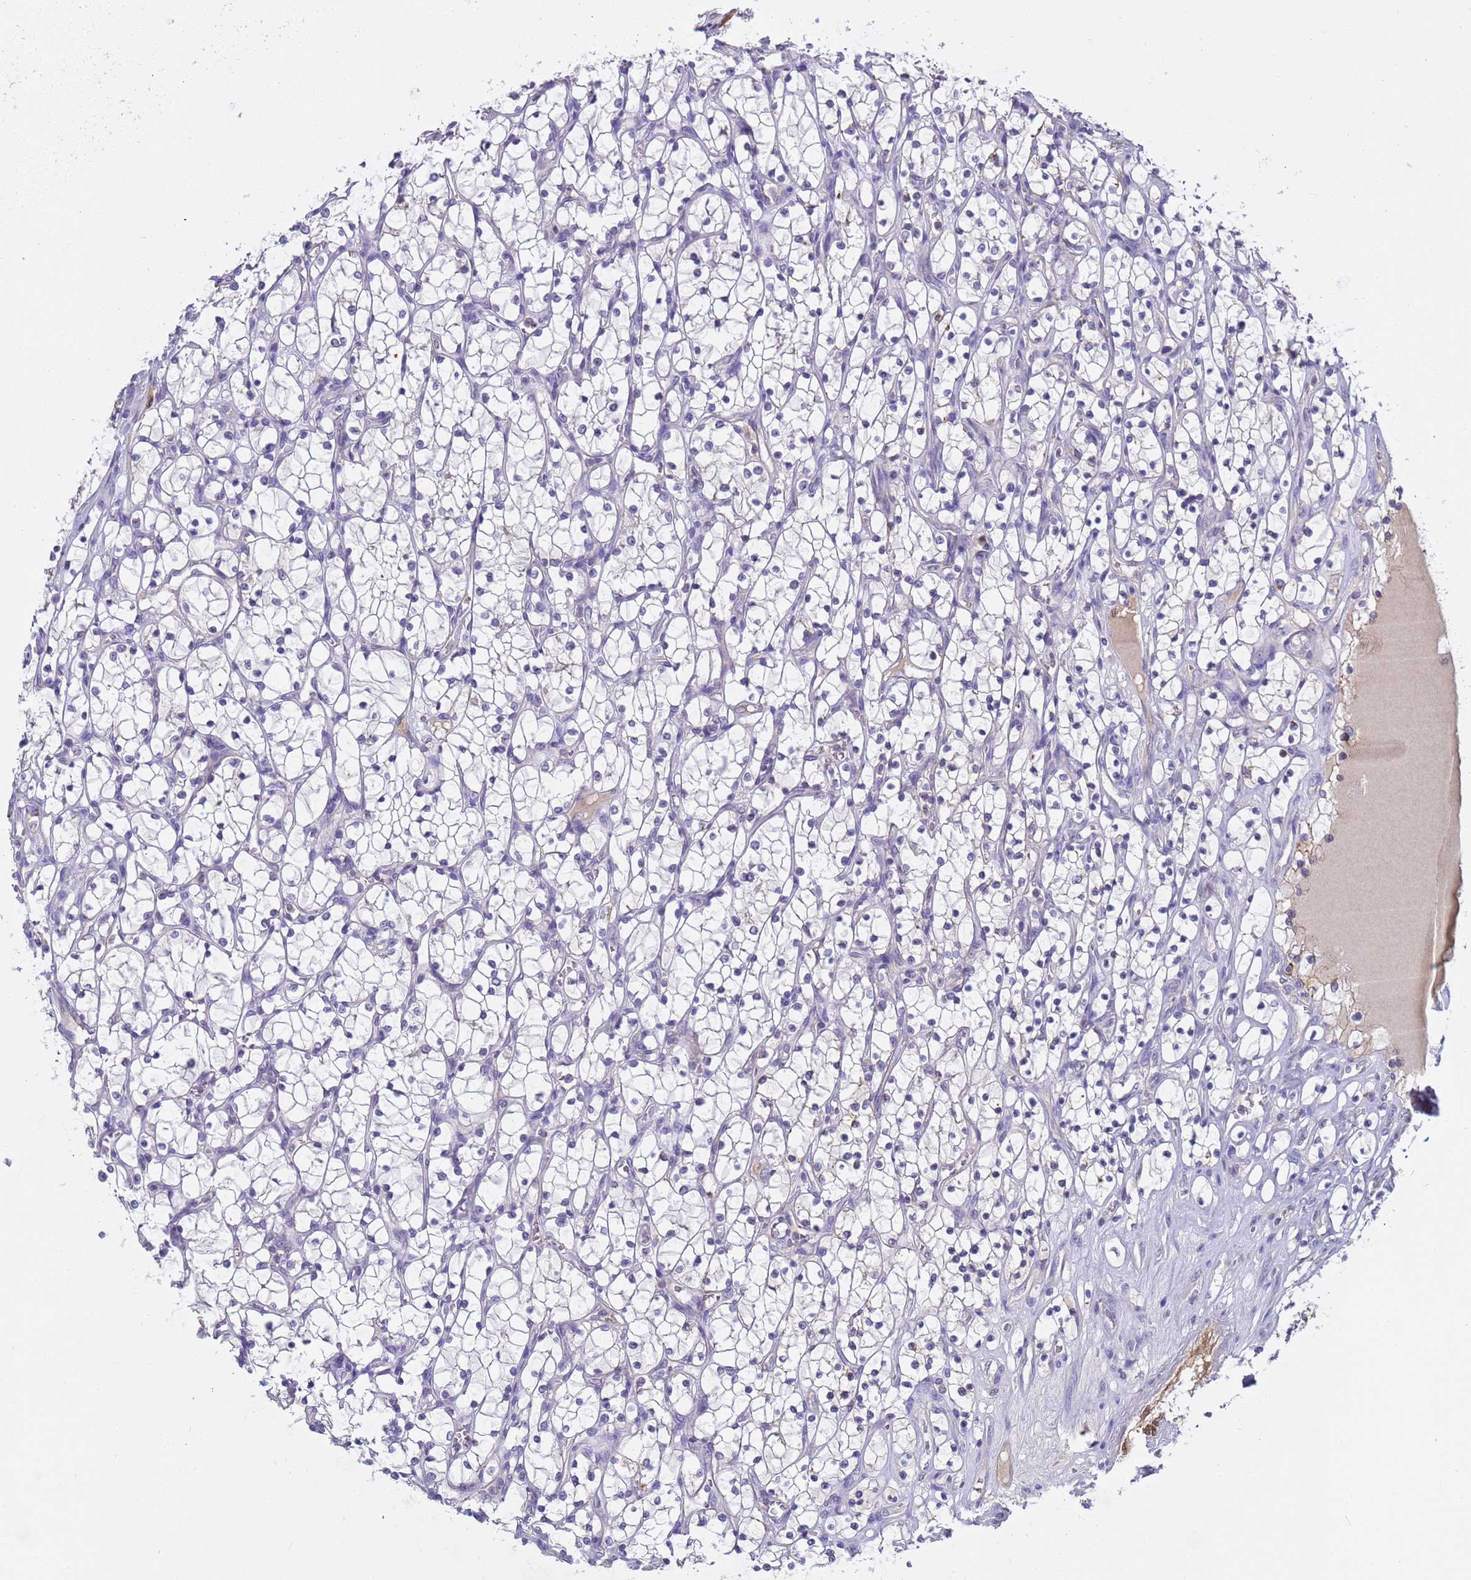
{"staining": {"intensity": "negative", "quantity": "none", "location": "none"}, "tissue": "renal cancer", "cell_type": "Tumor cells", "image_type": "cancer", "snomed": [{"axis": "morphology", "description": "Adenocarcinoma, NOS"}, {"axis": "topography", "description": "Kidney"}], "caption": "Renal adenocarcinoma stained for a protein using IHC reveals no staining tumor cells.", "gene": "PLCXD3", "patient": {"sex": "female", "age": 69}}